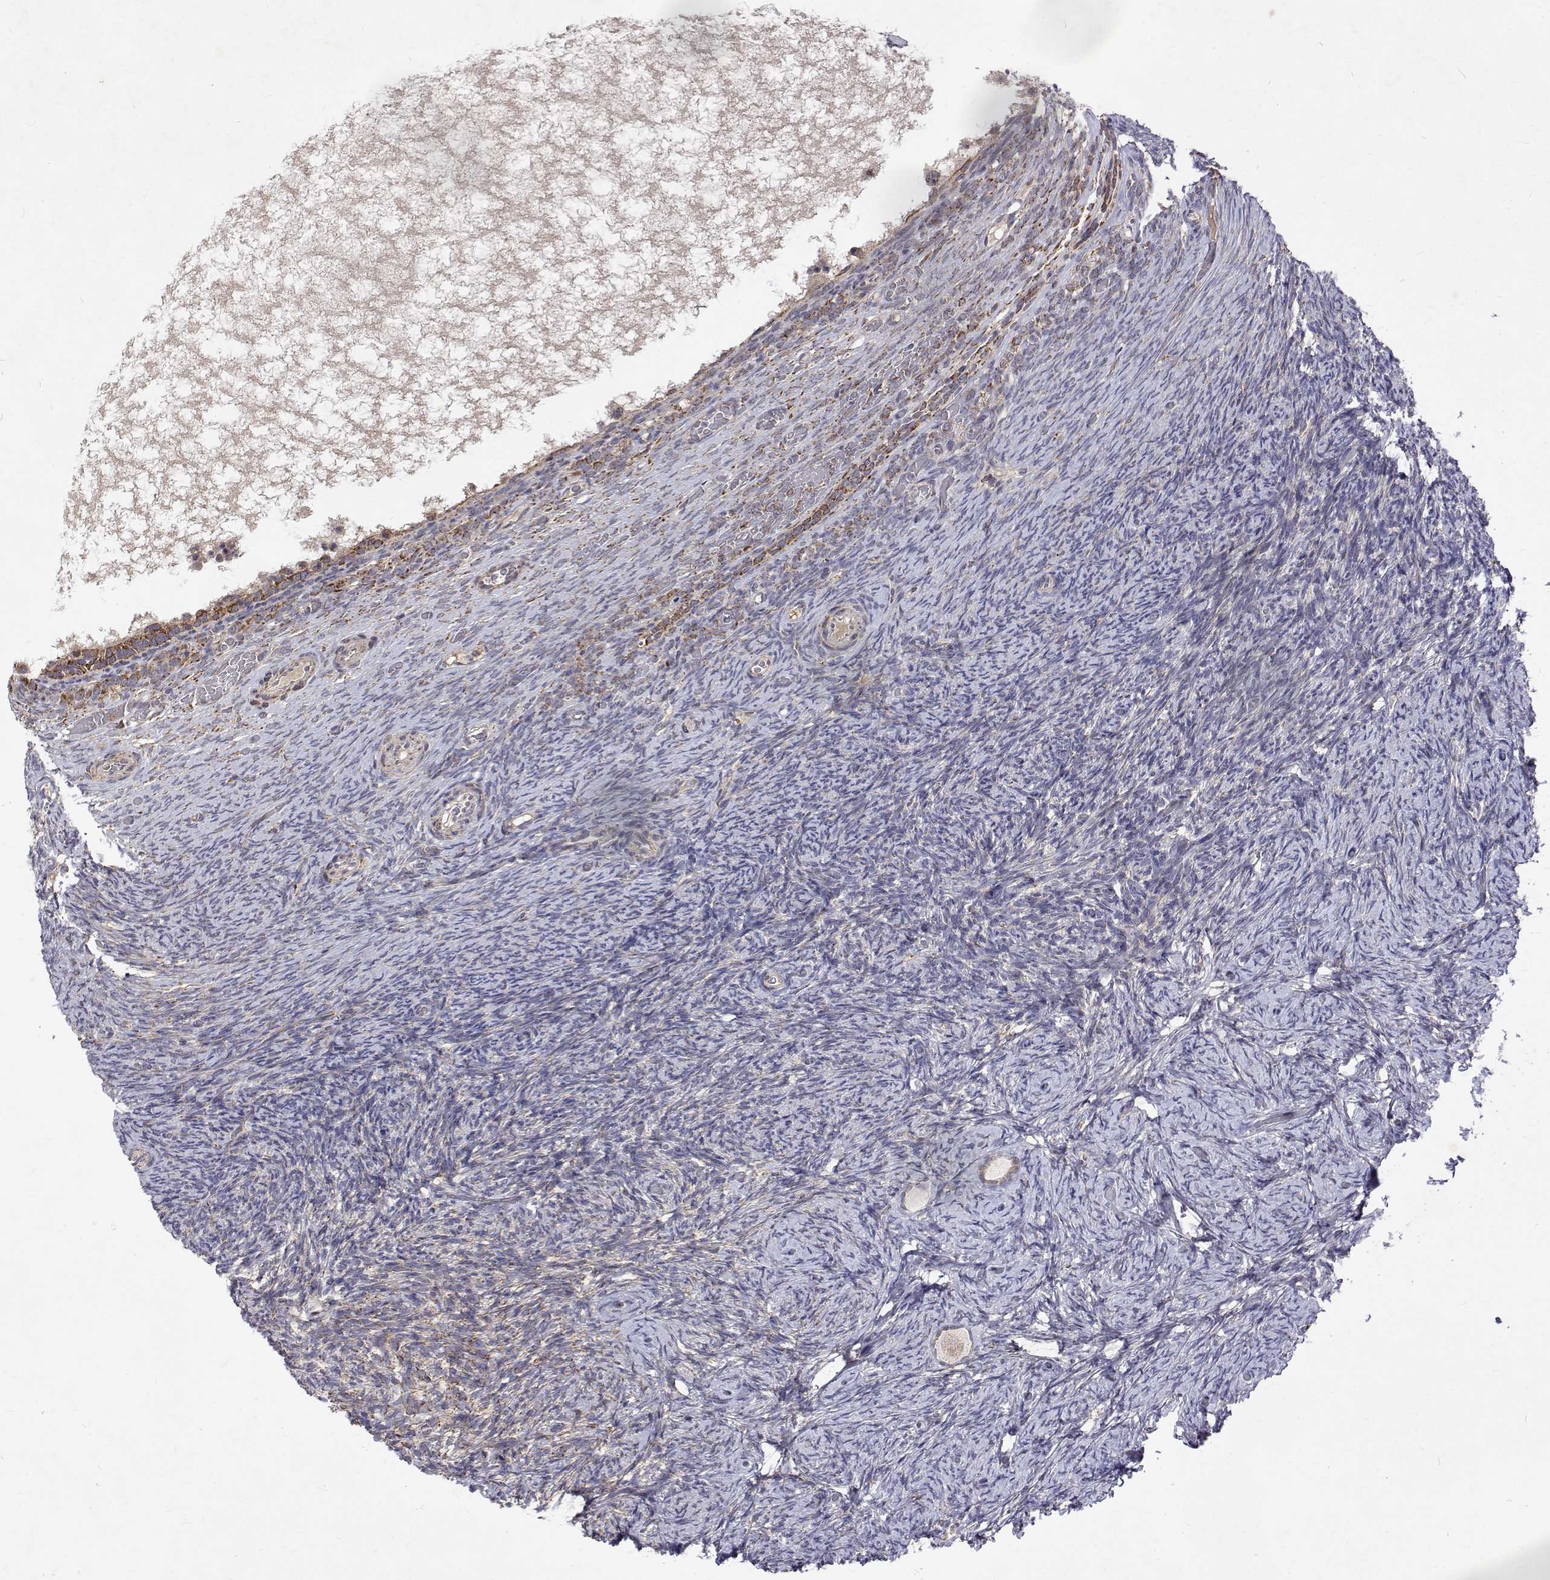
{"staining": {"intensity": "weak", "quantity": "<25%", "location": "cytoplasmic/membranous"}, "tissue": "ovary", "cell_type": "Follicle cells", "image_type": "normal", "snomed": [{"axis": "morphology", "description": "Normal tissue, NOS"}, {"axis": "topography", "description": "Ovary"}], "caption": "This is an IHC histopathology image of unremarkable human ovary. There is no staining in follicle cells.", "gene": "ALKBH8", "patient": {"sex": "female", "age": 34}}